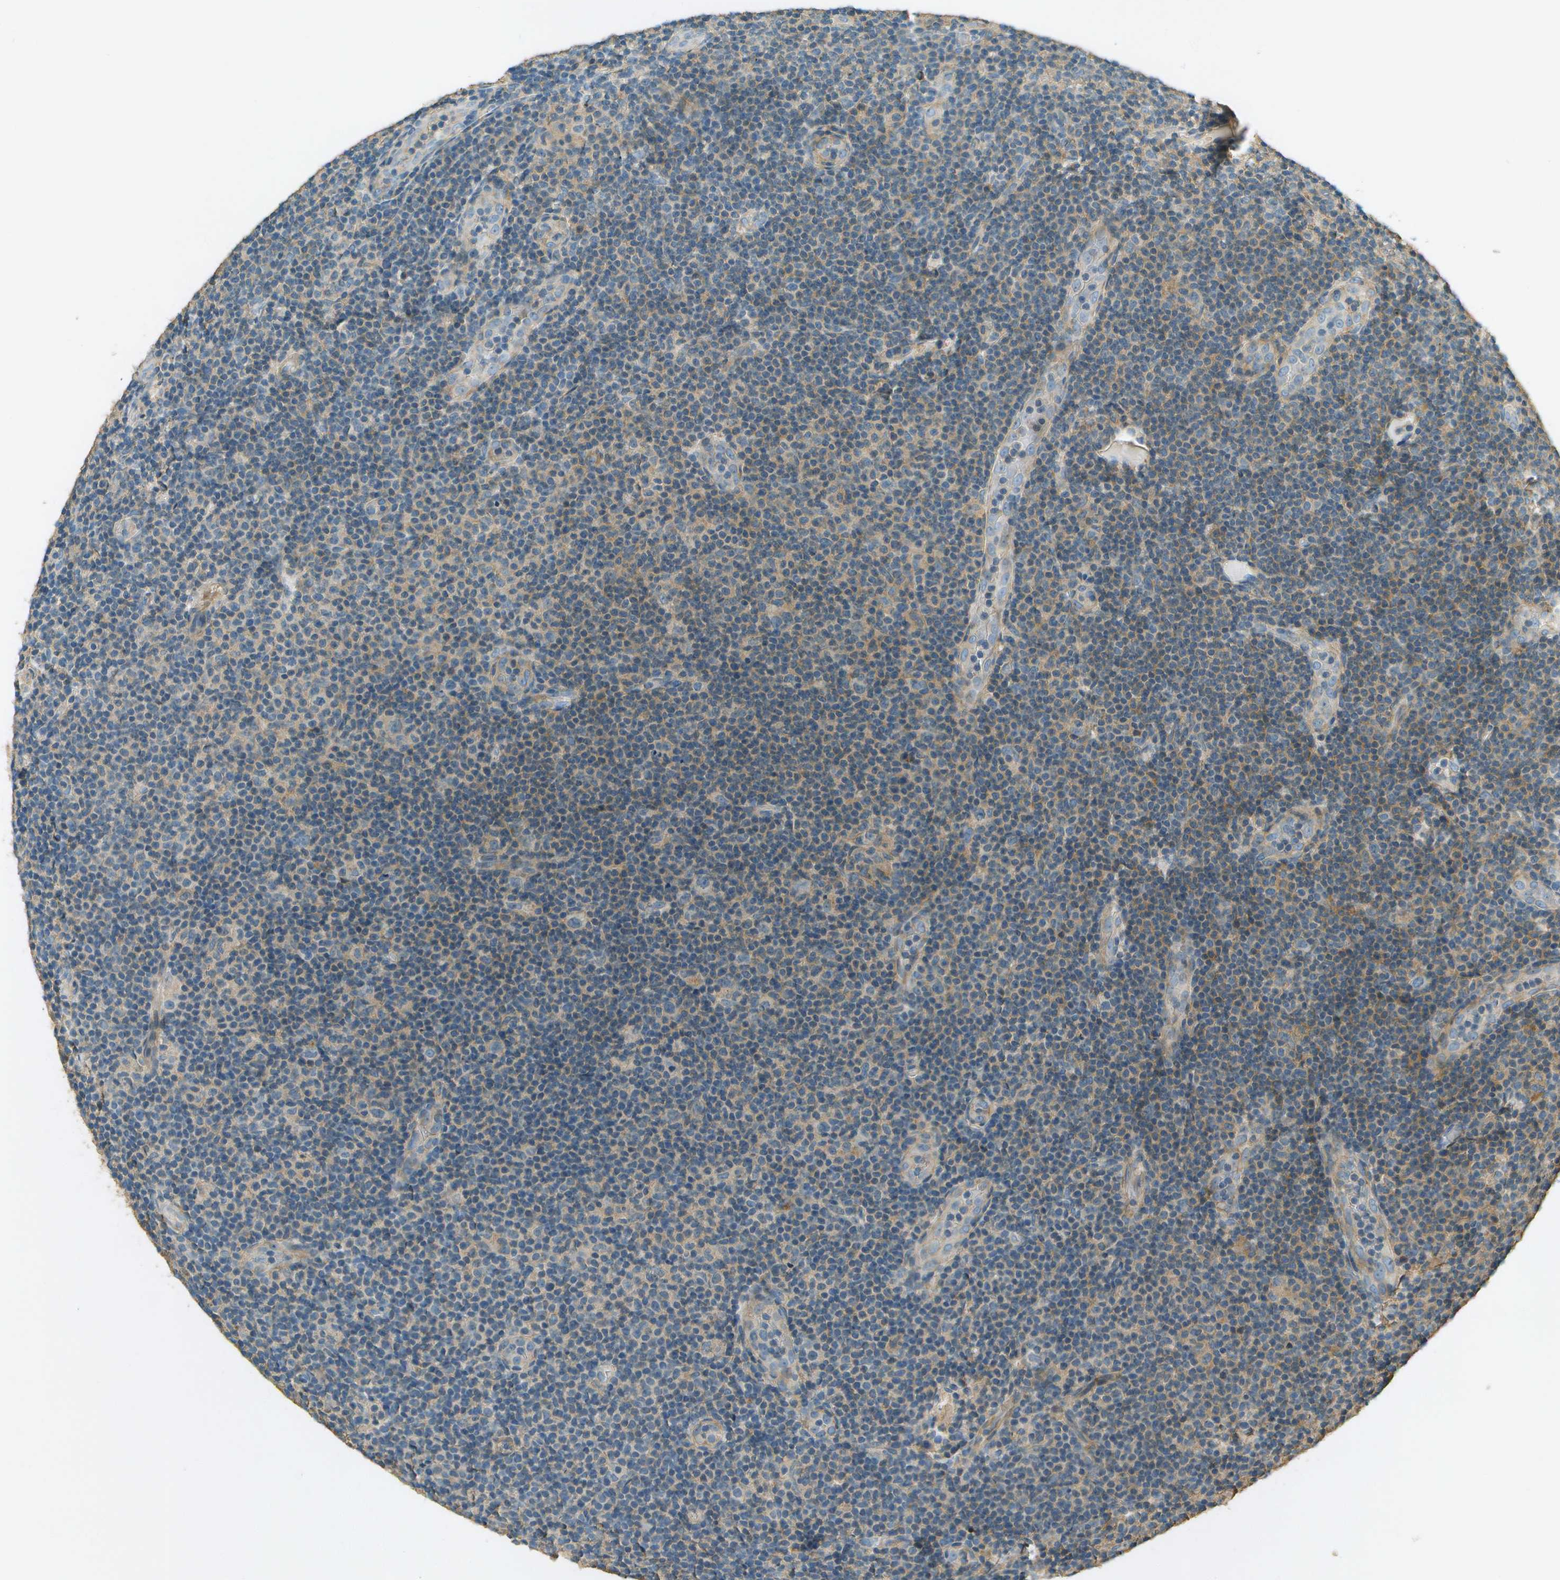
{"staining": {"intensity": "negative", "quantity": "none", "location": "none"}, "tissue": "lymphoma", "cell_type": "Tumor cells", "image_type": "cancer", "snomed": [{"axis": "morphology", "description": "Malignant lymphoma, non-Hodgkin's type, Low grade"}, {"axis": "topography", "description": "Lymph node"}], "caption": "Immunohistochemistry histopathology image of lymphoma stained for a protein (brown), which displays no staining in tumor cells. The staining was performed using DAB to visualize the protein expression in brown, while the nuclei were stained in blue with hematoxylin (Magnification: 20x).", "gene": "NUDT4", "patient": {"sex": "male", "age": 83}}